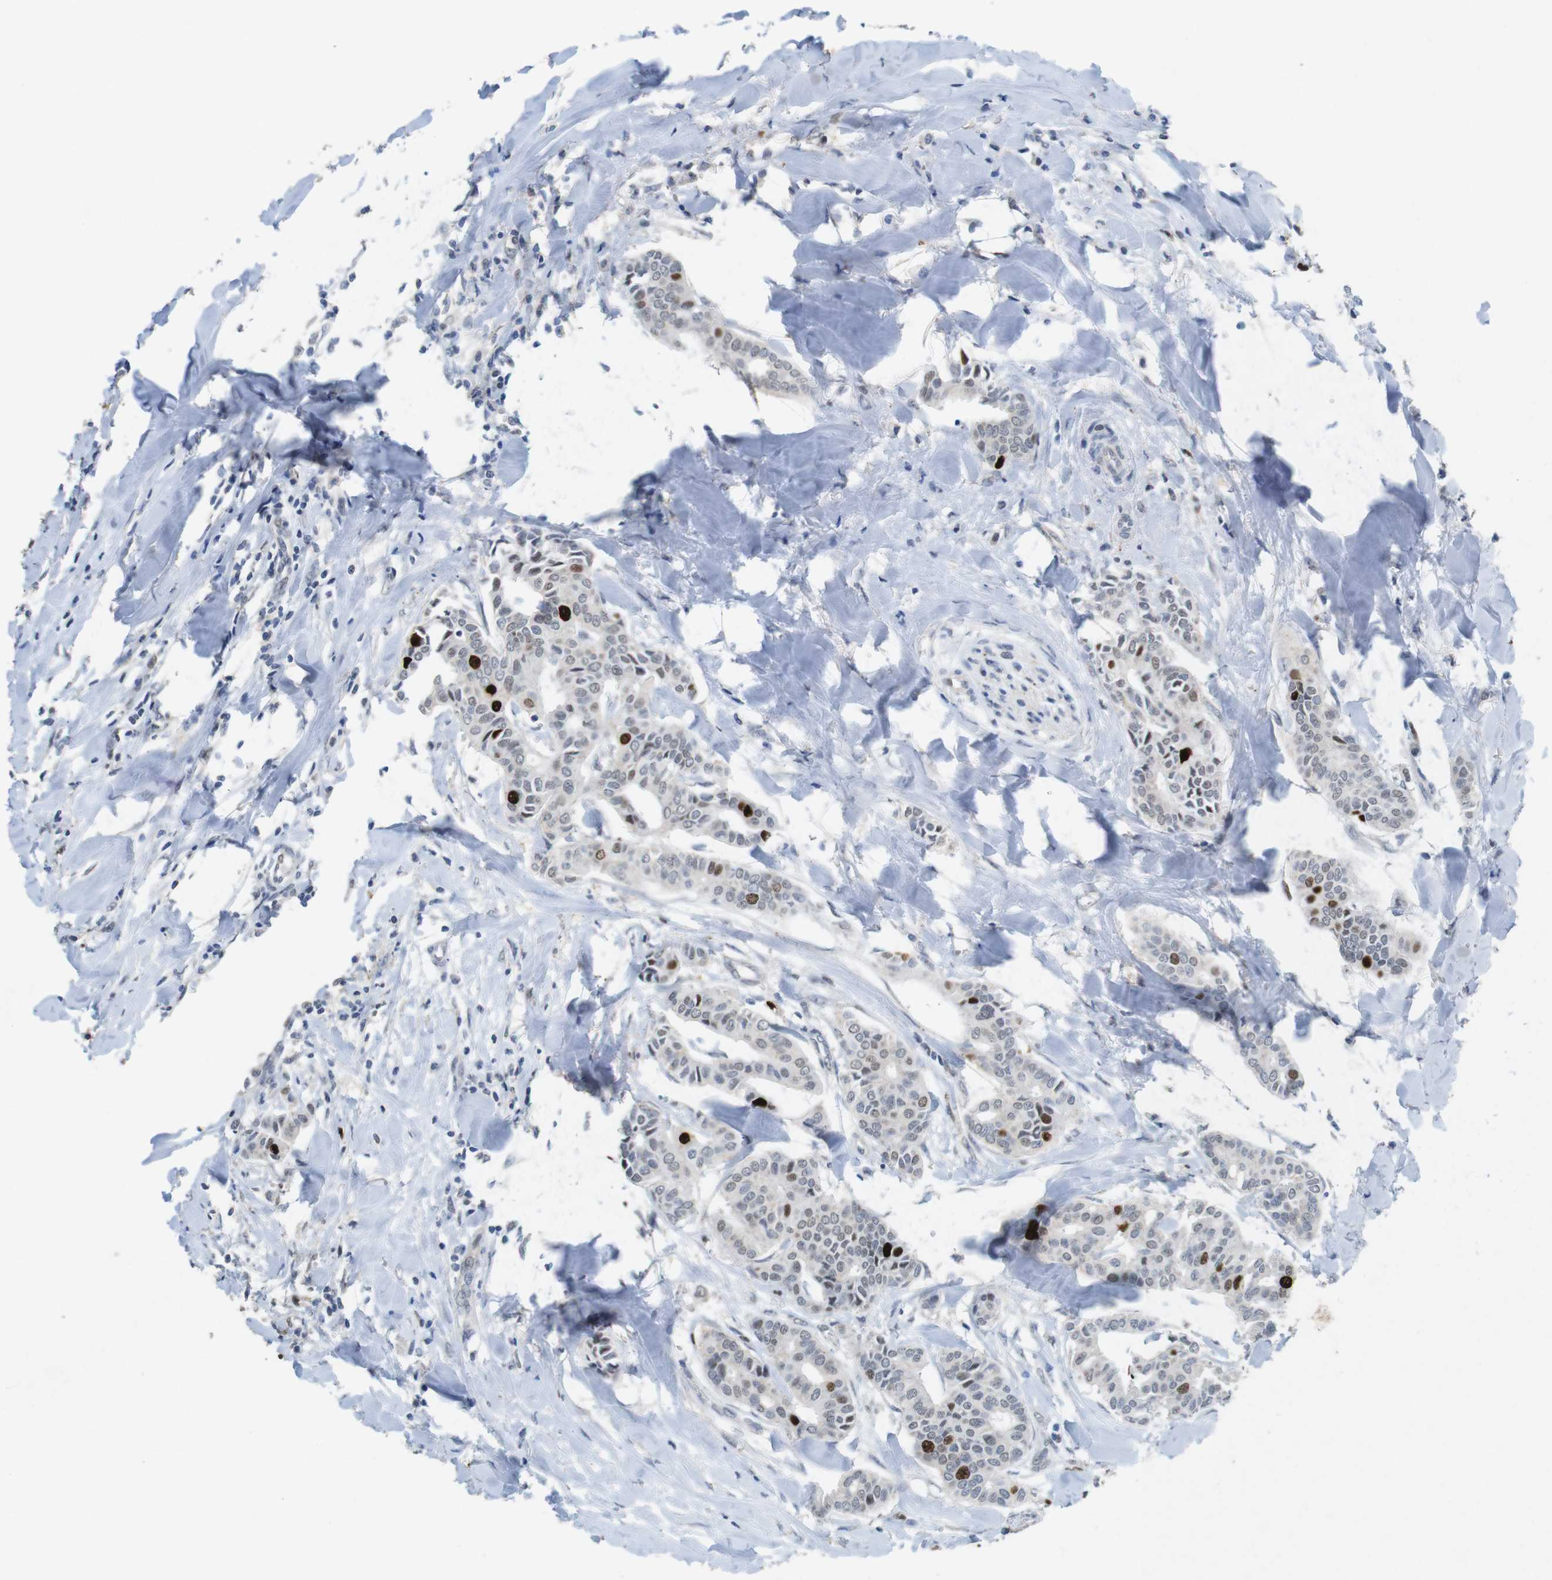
{"staining": {"intensity": "strong", "quantity": "<25%", "location": "nuclear"}, "tissue": "head and neck cancer", "cell_type": "Tumor cells", "image_type": "cancer", "snomed": [{"axis": "morphology", "description": "Adenocarcinoma, NOS"}, {"axis": "topography", "description": "Salivary gland"}, {"axis": "topography", "description": "Head-Neck"}], "caption": "Immunohistochemistry (IHC) histopathology image of neoplastic tissue: human head and neck adenocarcinoma stained using immunohistochemistry (IHC) reveals medium levels of strong protein expression localized specifically in the nuclear of tumor cells, appearing as a nuclear brown color.", "gene": "KPNA2", "patient": {"sex": "female", "age": 59}}